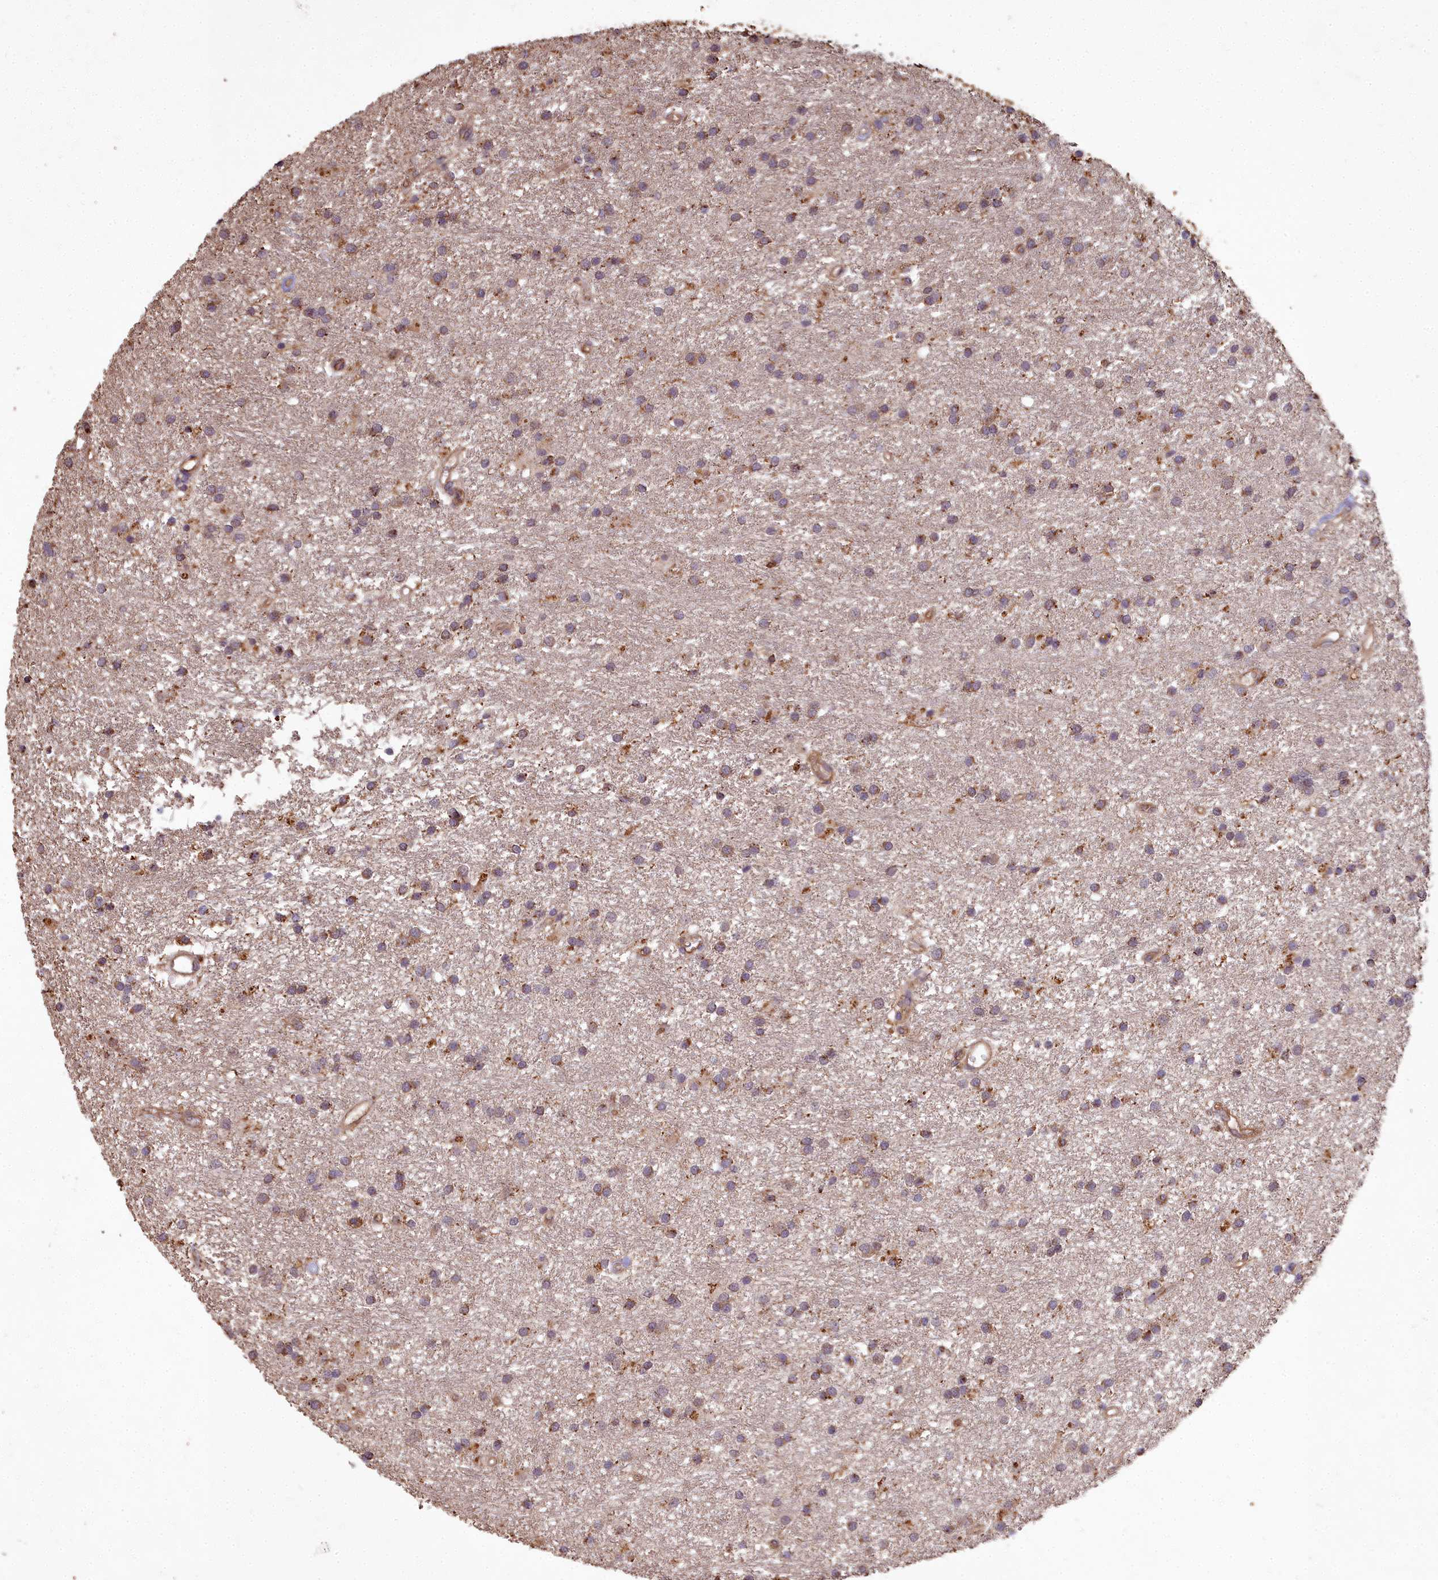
{"staining": {"intensity": "moderate", "quantity": ">75%", "location": "cytoplasmic/membranous"}, "tissue": "glioma", "cell_type": "Tumor cells", "image_type": "cancer", "snomed": [{"axis": "morphology", "description": "Glioma, malignant, High grade"}, {"axis": "topography", "description": "Brain"}], "caption": "Glioma stained with a protein marker exhibits moderate staining in tumor cells.", "gene": "CEMIP2", "patient": {"sex": "male", "age": 77}}